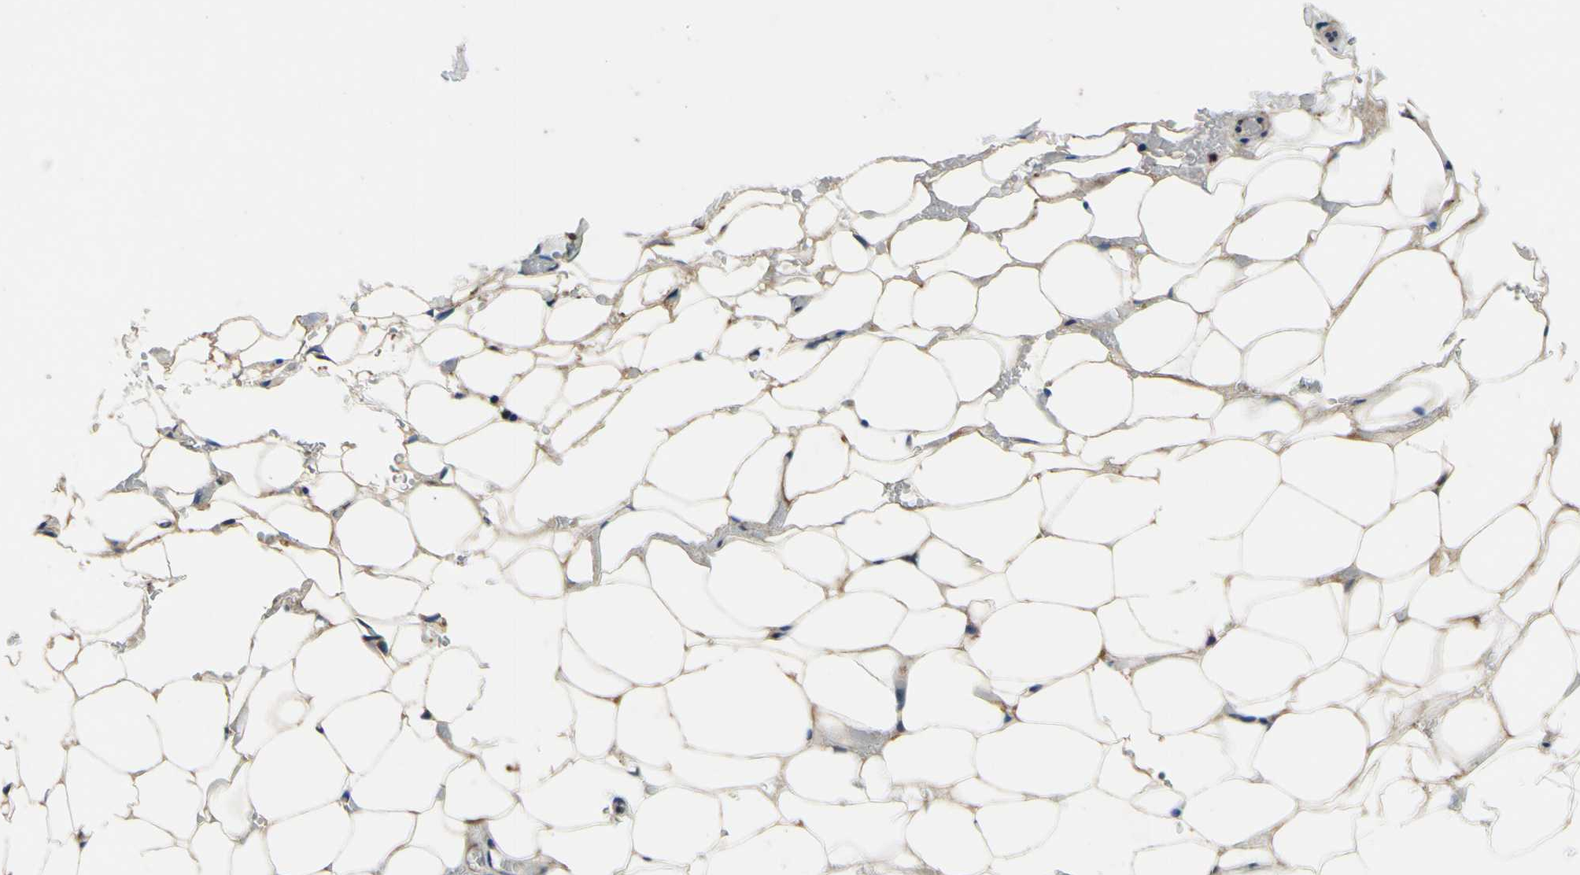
{"staining": {"intensity": "moderate", "quantity": "25%-75%", "location": "cytoplasmic/membranous"}, "tissue": "adipose tissue", "cell_type": "Adipocytes", "image_type": "normal", "snomed": [{"axis": "morphology", "description": "Normal tissue, NOS"}, {"axis": "topography", "description": "Peripheral nerve tissue"}], "caption": "High-magnification brightfield microscopy of unremarkable adipose tissue stained with DAB (brown) and counterstained with hematoxylin (blue). adipocytes exhibit moderate cytoplasmic/membranous expression is seen in approximately25%-75% of cells.", "gene": "PLA2G4A", "patient": {"sex": "male", "age": 70}}